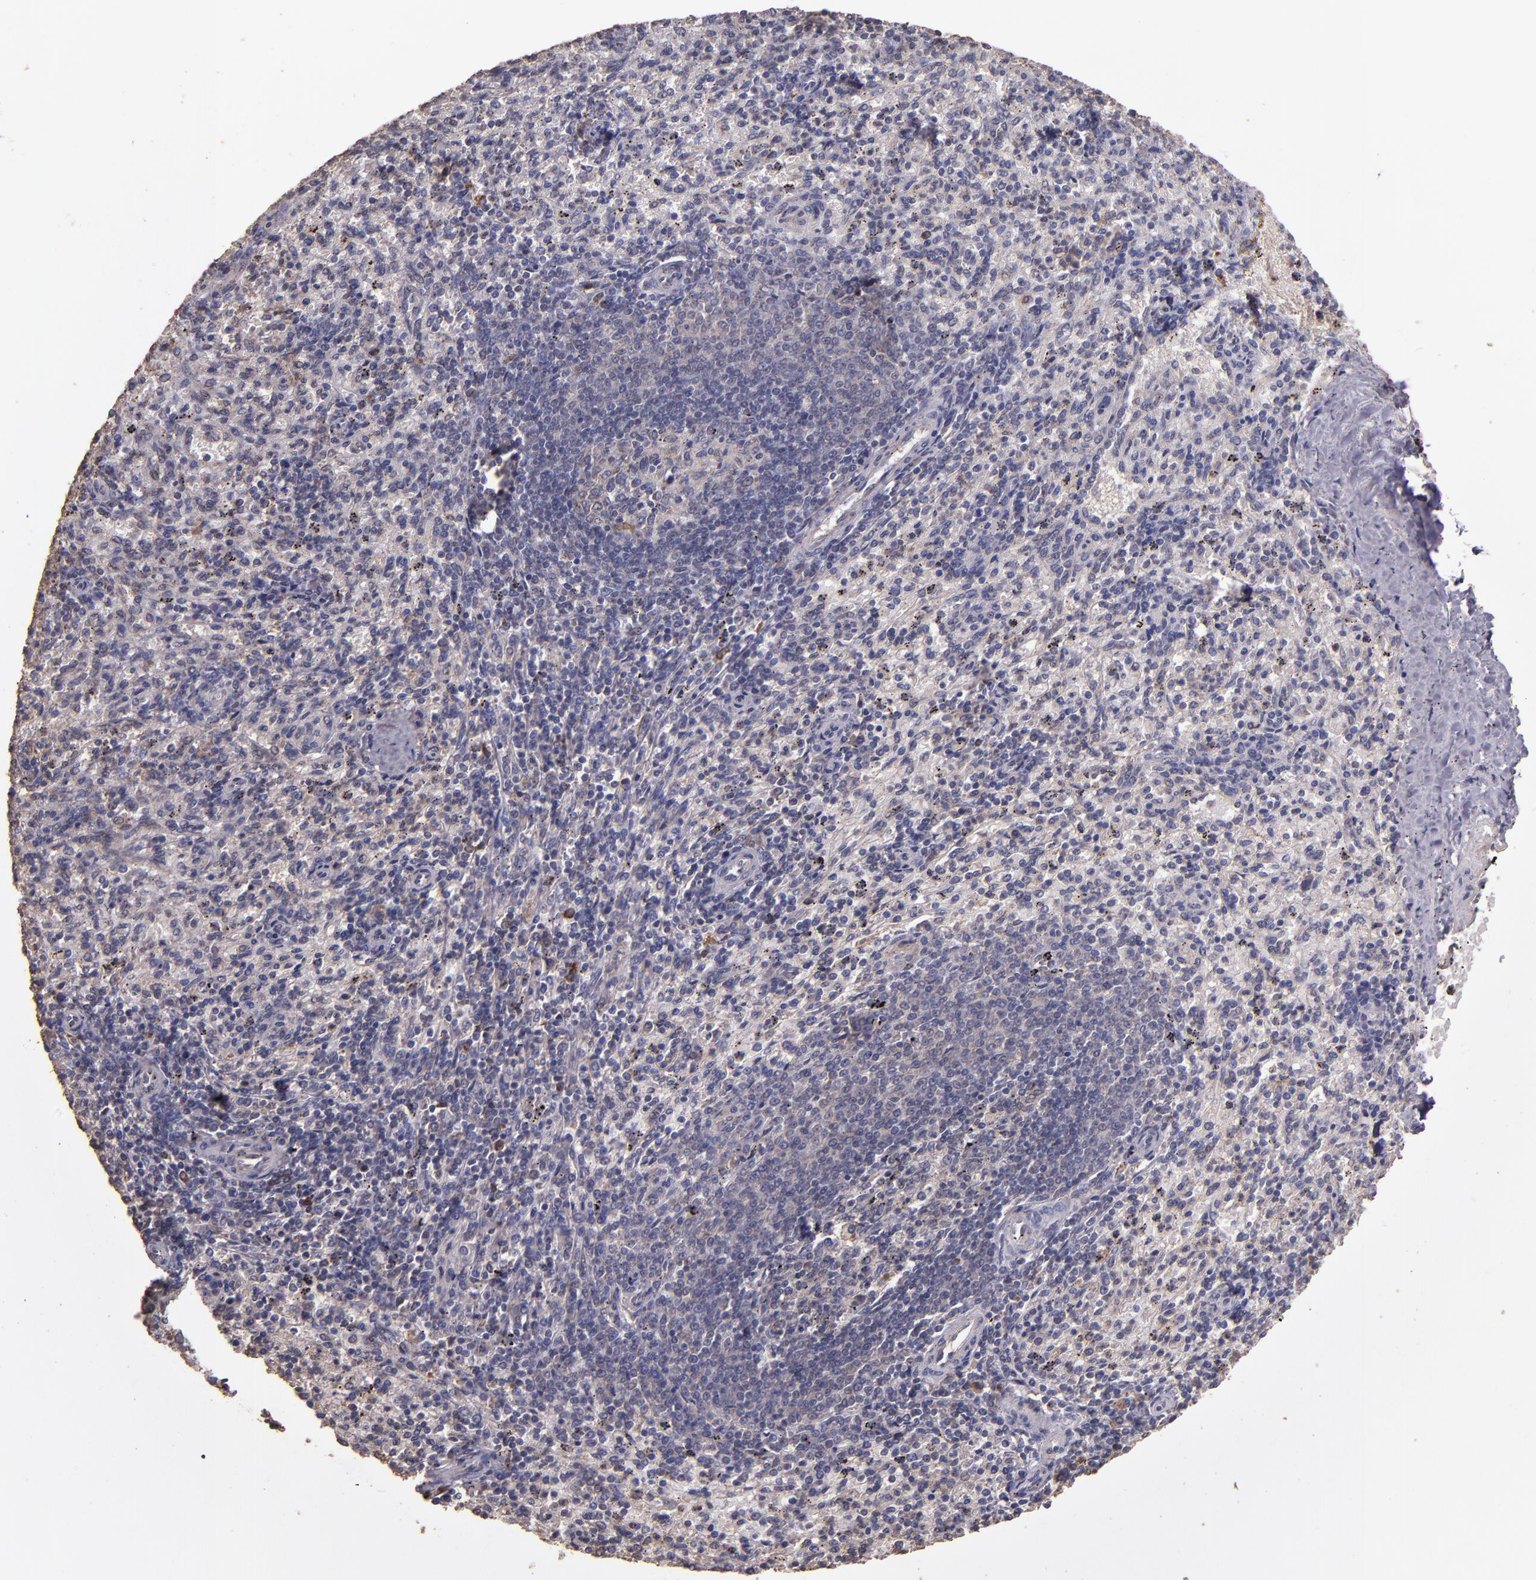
{"staining": {"intensity": "negative", "quantity": "none", "location": "none"}, "tissue": "spleen", "cell_type": "Cells in red pulp", "image_type": "normal", "snomed": [{"axis": "morphology", "description": "Normal tissue, NOS"}, {"axis": "topography", "description": "Spleen"}], "caption": "Protein analysis of benign spleen reveals no significant positivity in cells in red pulp.", "gene": "HECTD1", "patient": {"sex": "female", "age": 10}}